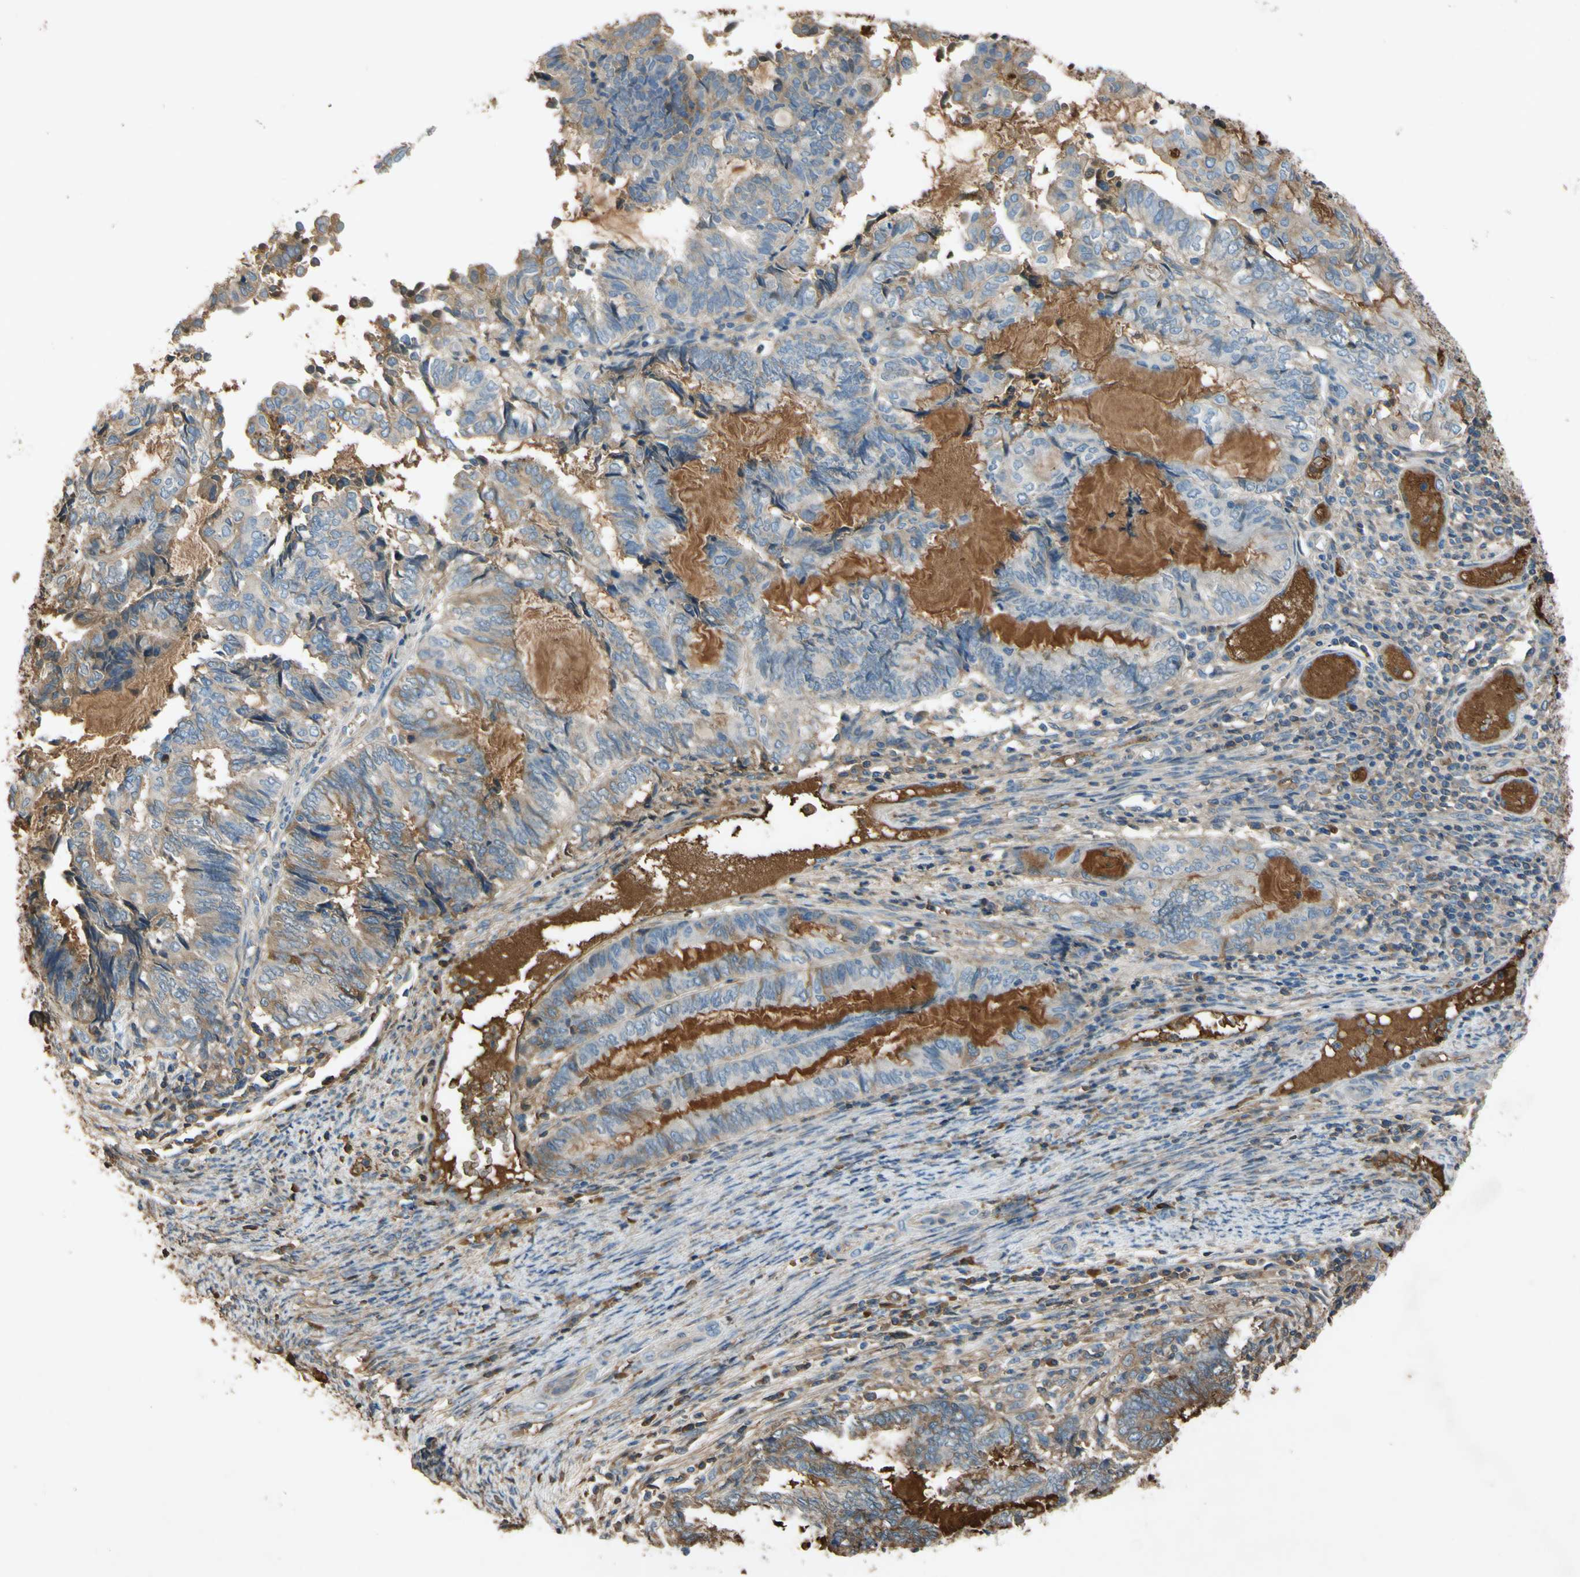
{"staining": {"intensity": "weak", "quantity": ">75%", "location": "cytoplasmic/membranous"}, "tissue": "endometrial cancer", "cell_type": "Tumor cells", "image_type": "cancer", "snomed": [{"axis": "morphology", "description": "Adenocarcinoma, NOS"}, {"axis": "topography", "description": "Uterus"}, {"axis": "topography", "description": "Endometrium"}], "caption": "Immunohistochemical staining of endometrial cancer (adenocarcinoma) displays weak cytoplasmic/membranous protein positivity in approximately >75% of tumor cells.", "gene": "TIMP2", "patient": {"sex": "female", "age": 70}}